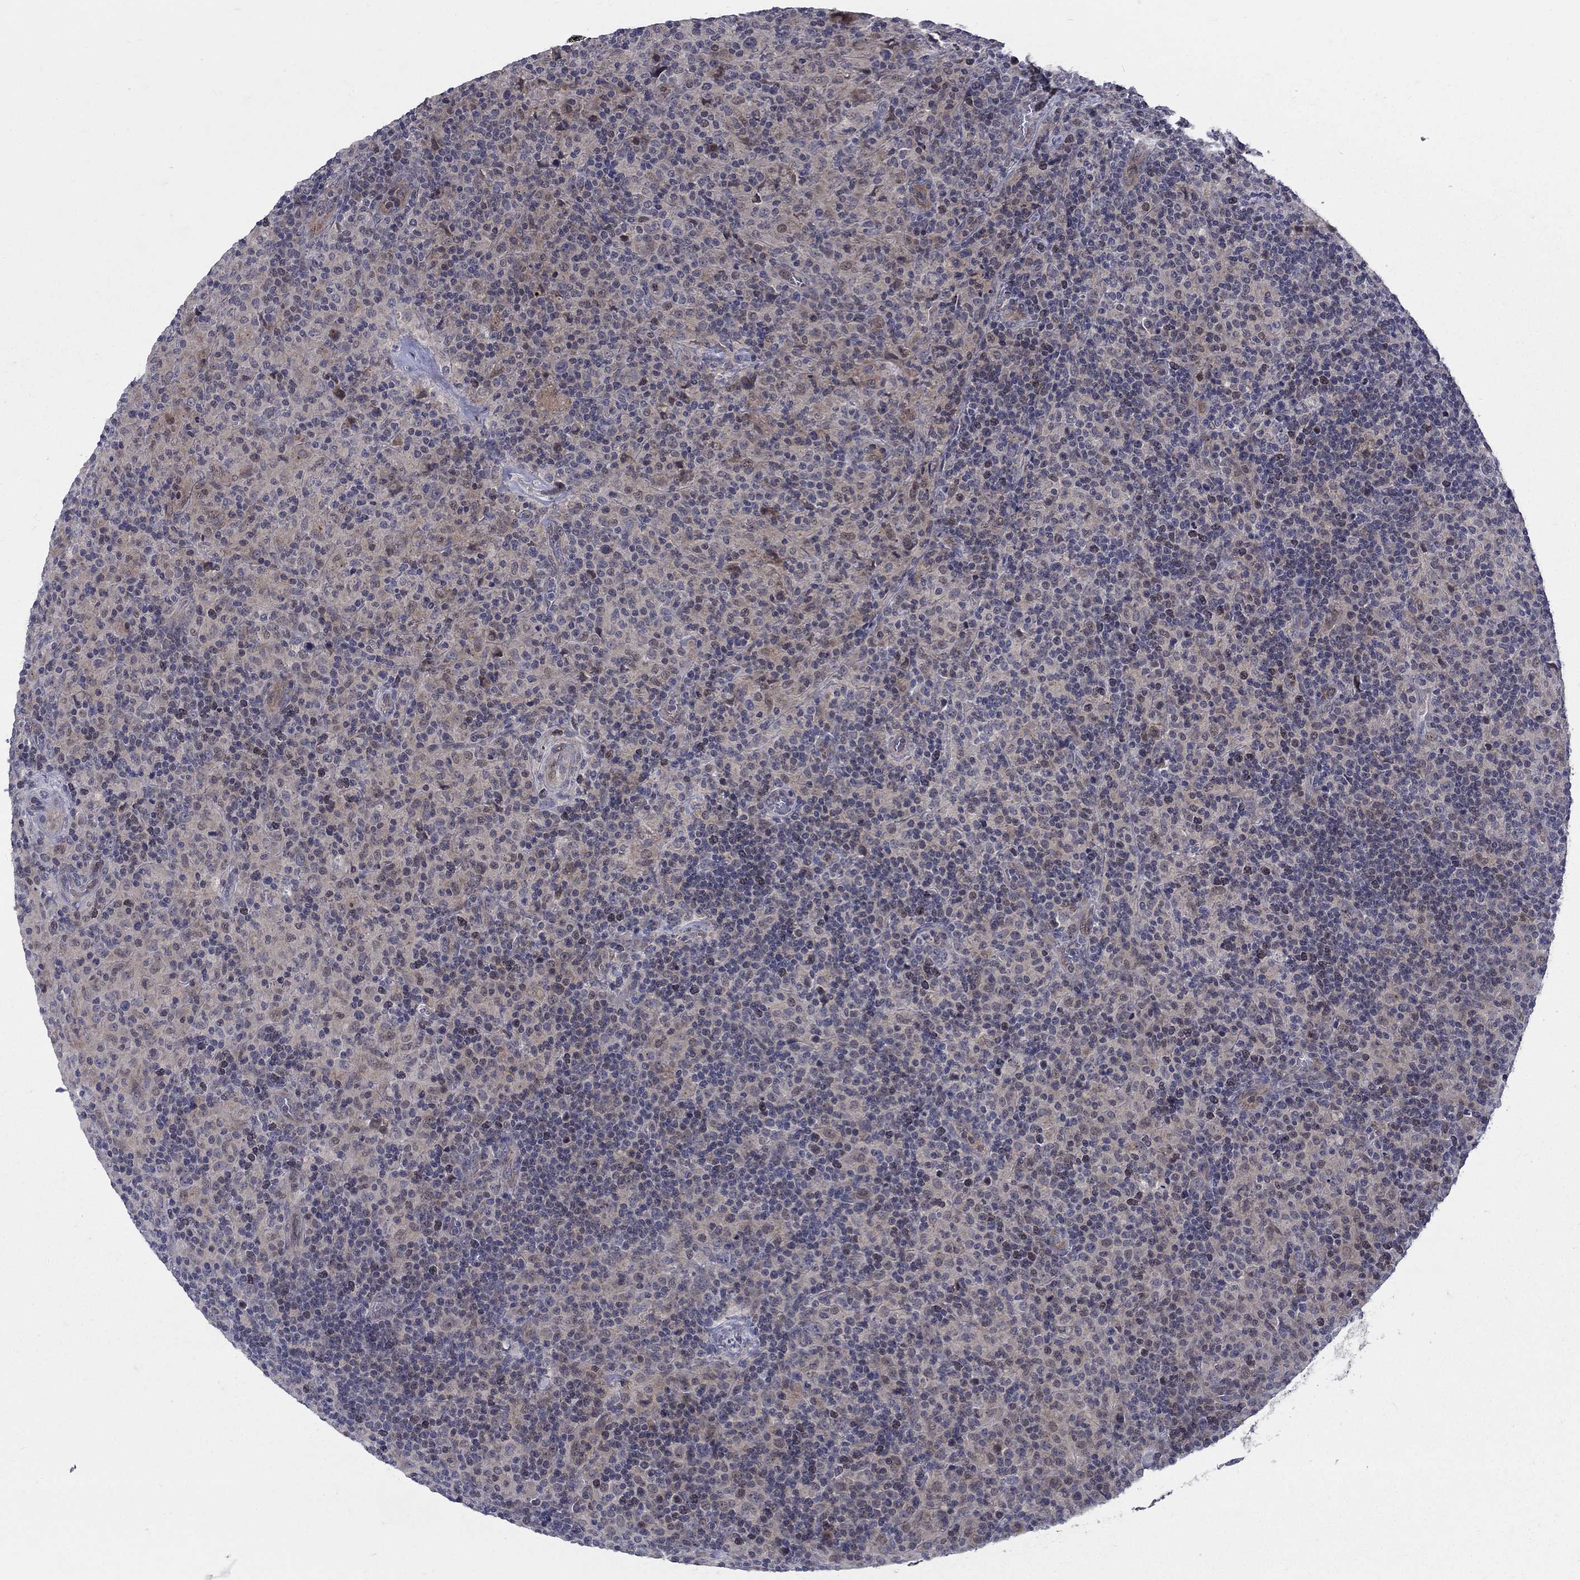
{"staining": {"intensity": "negative", "quantity": "none", "location": "none"}, "tissue": "lymphoma", "cell_type": "Tumor cells", "image_type": "cancer", "snomed": [{"axis": "morphology", "description": "Hodgkin's disease, NOS"}, {"axis": "topography", "description": "Lymph node"}], "caption": "DAB (3,3'-diaminobenzidine) immunohistochemical staining of lymphoma reveals no significant expression in tumor cells.", "gene": "FAM3B", "patient": {"sex": "male", "age": 70}}